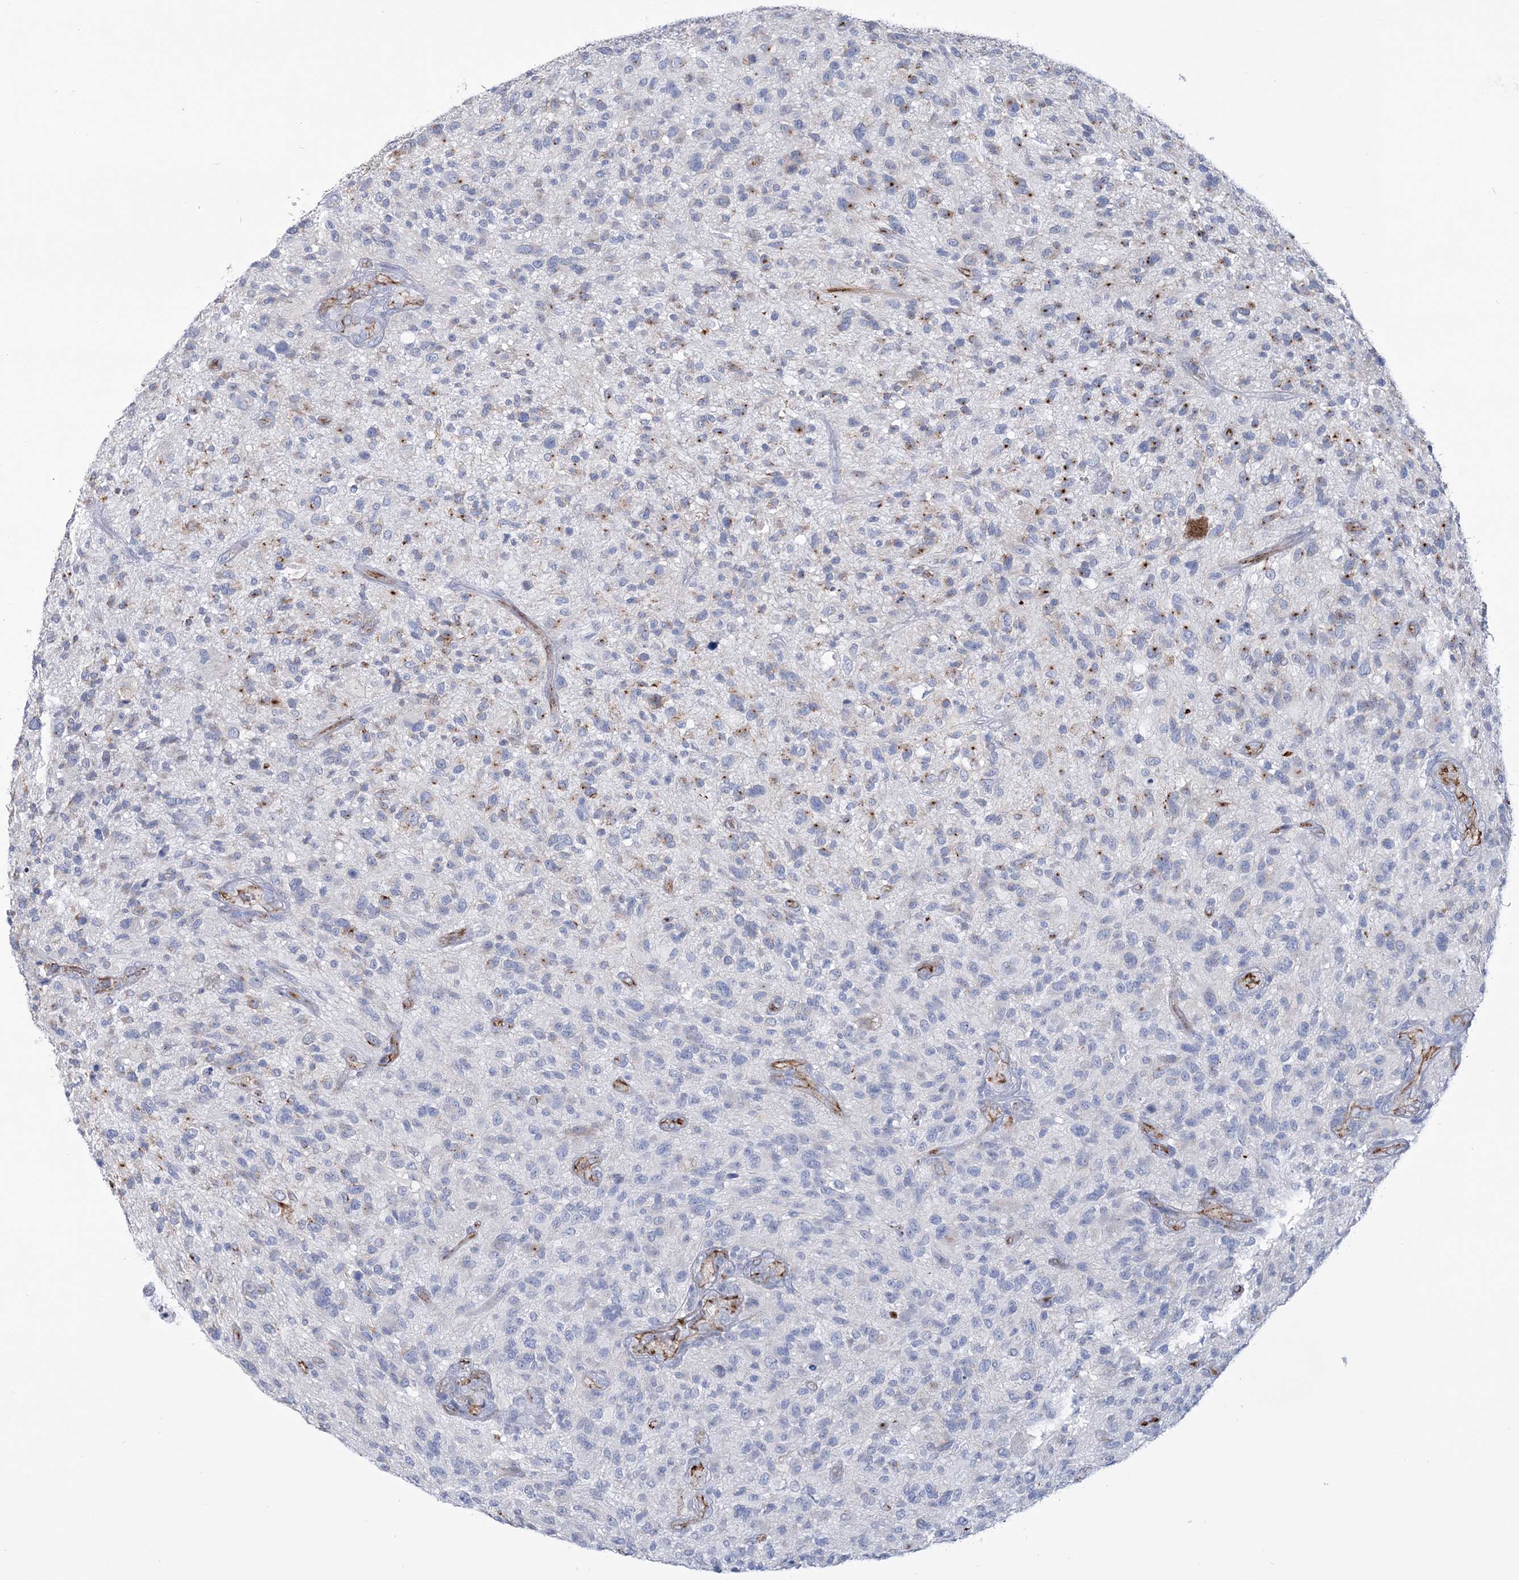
{"staining": {"intensity": "moderate", "quantity": "25%-75%", "location": "cytoplasmic/membranous"}, "tissue": "glioma", "cell_type": "Tumor cells", "image_type": "cancer", "snomed": [{"axis": "morphology", "description": "Glioma, malignant, High grade"}, {"axis": "topography", "description": "Brain"}], "caption": "A micrograph of malignant glioma (high-grade) stained for a protein displays moderate cytoplasmic/membranous brown staining in tumor cells. (DAB (3,3'-diaminobenzidine) = brown stain, brightfield microscopy at high magnification).", "gene": "RAB11FIP5", "patient": {"sex": "male", "age": 47}}